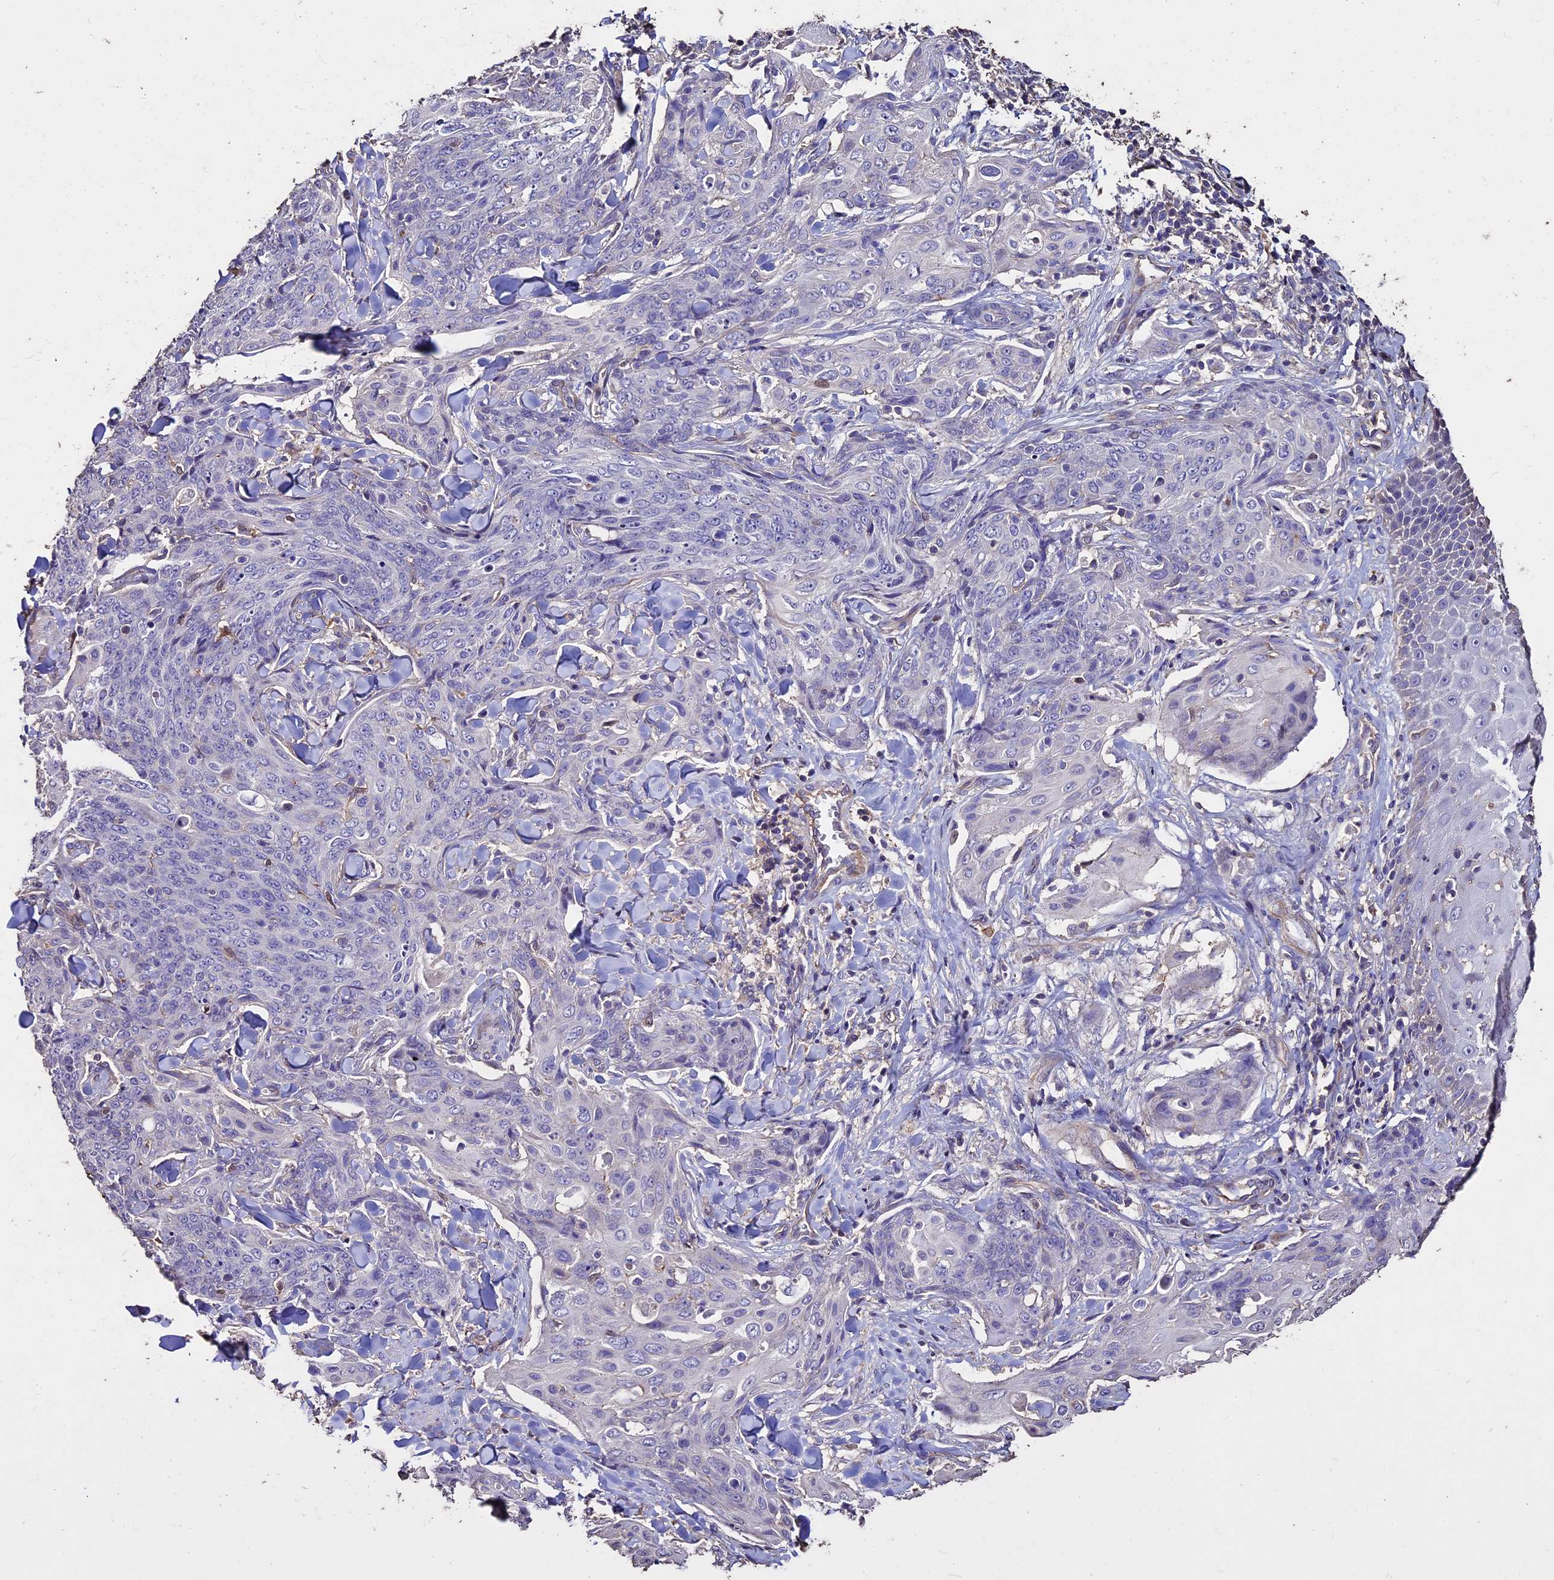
{"staining": {"intensity": "negative", "quantity": "none", "location": "none"}, "tissue": "skin cancer", "cell_type": "Tumor cells", "image_type": "cancer", "snomed": [{"axis": "morphology", "description": "Squamous cell carcinoma, NOS"}, {"axis": "topography", "description": "Skin"}, {"axis": "topography", "description": "Vulva"}], "caption": "Immunohistochemical staining of human squamous cell carcinoma (skin) demonstrates no significant positivity in tumor cells. The staining is performed using DAB (3,3'-diaminobenzidine) brown chromogen with nuclei counter-stained in using hematoxylin.", "gene": "USB1", "patient": {"sex": "female", "age": 85}}